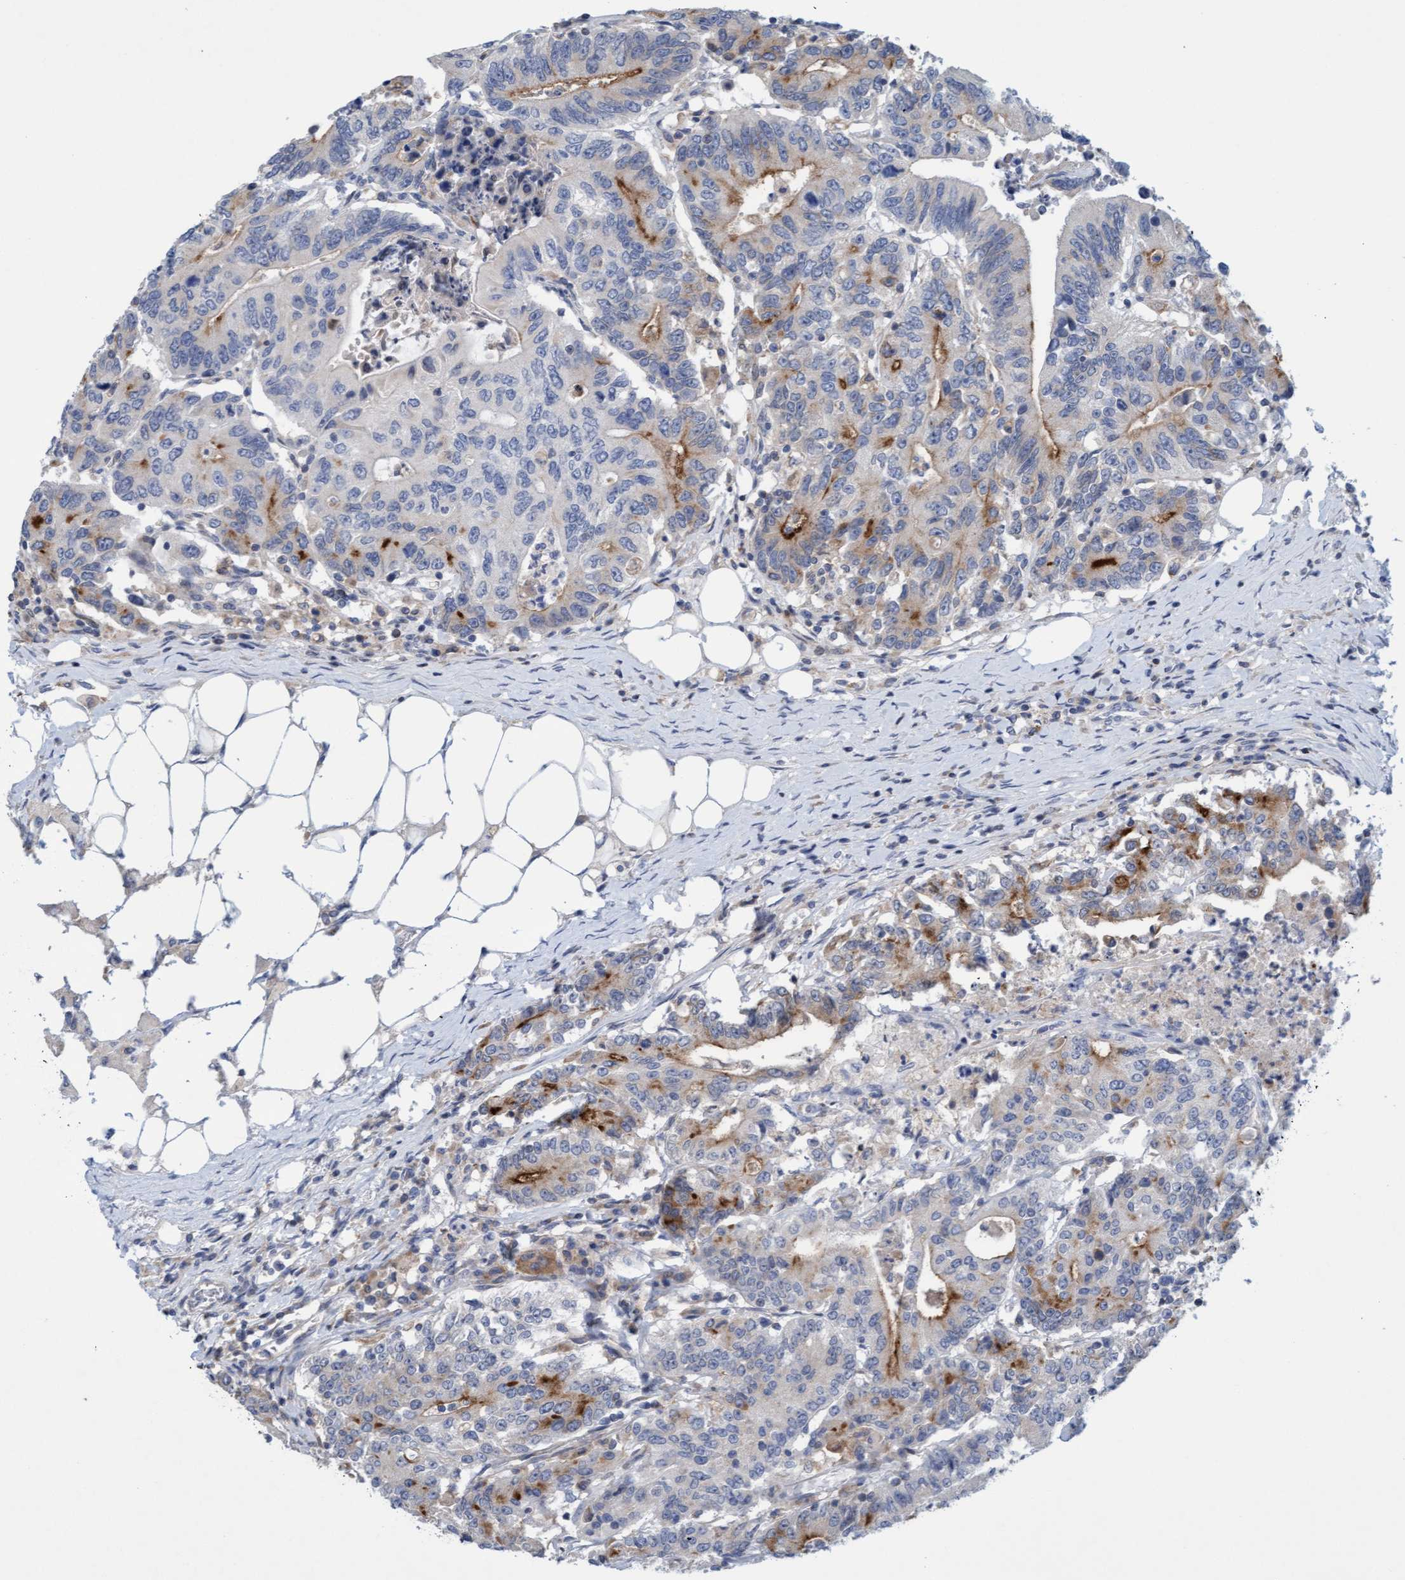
{"staining": {"intensity": "moderate", "quantity": "25%-75%", "location": "cytoplasmic/membranous"}, "tissue": "colorectal cancer", "cell_type": "Tumor cells", "image_type": "cancer", "snomed": [{"axis": "morphology", "description": "Adenocarcinoma, NOS"}, {"axis": "topography", "description": "Colon"}], "caption": "IHC image of neoplastic tissue: human colorectal adenocarcinoma stained using immunohistochemistry shows medium levels of moderate protein expression localized specifically in the cytoplasmic/membranous of tumor cells, appearing as a cytoplasmic/membranous brown color.", "gene": "SLC28A3", "patient": {"sex": "female", "age": 77}}